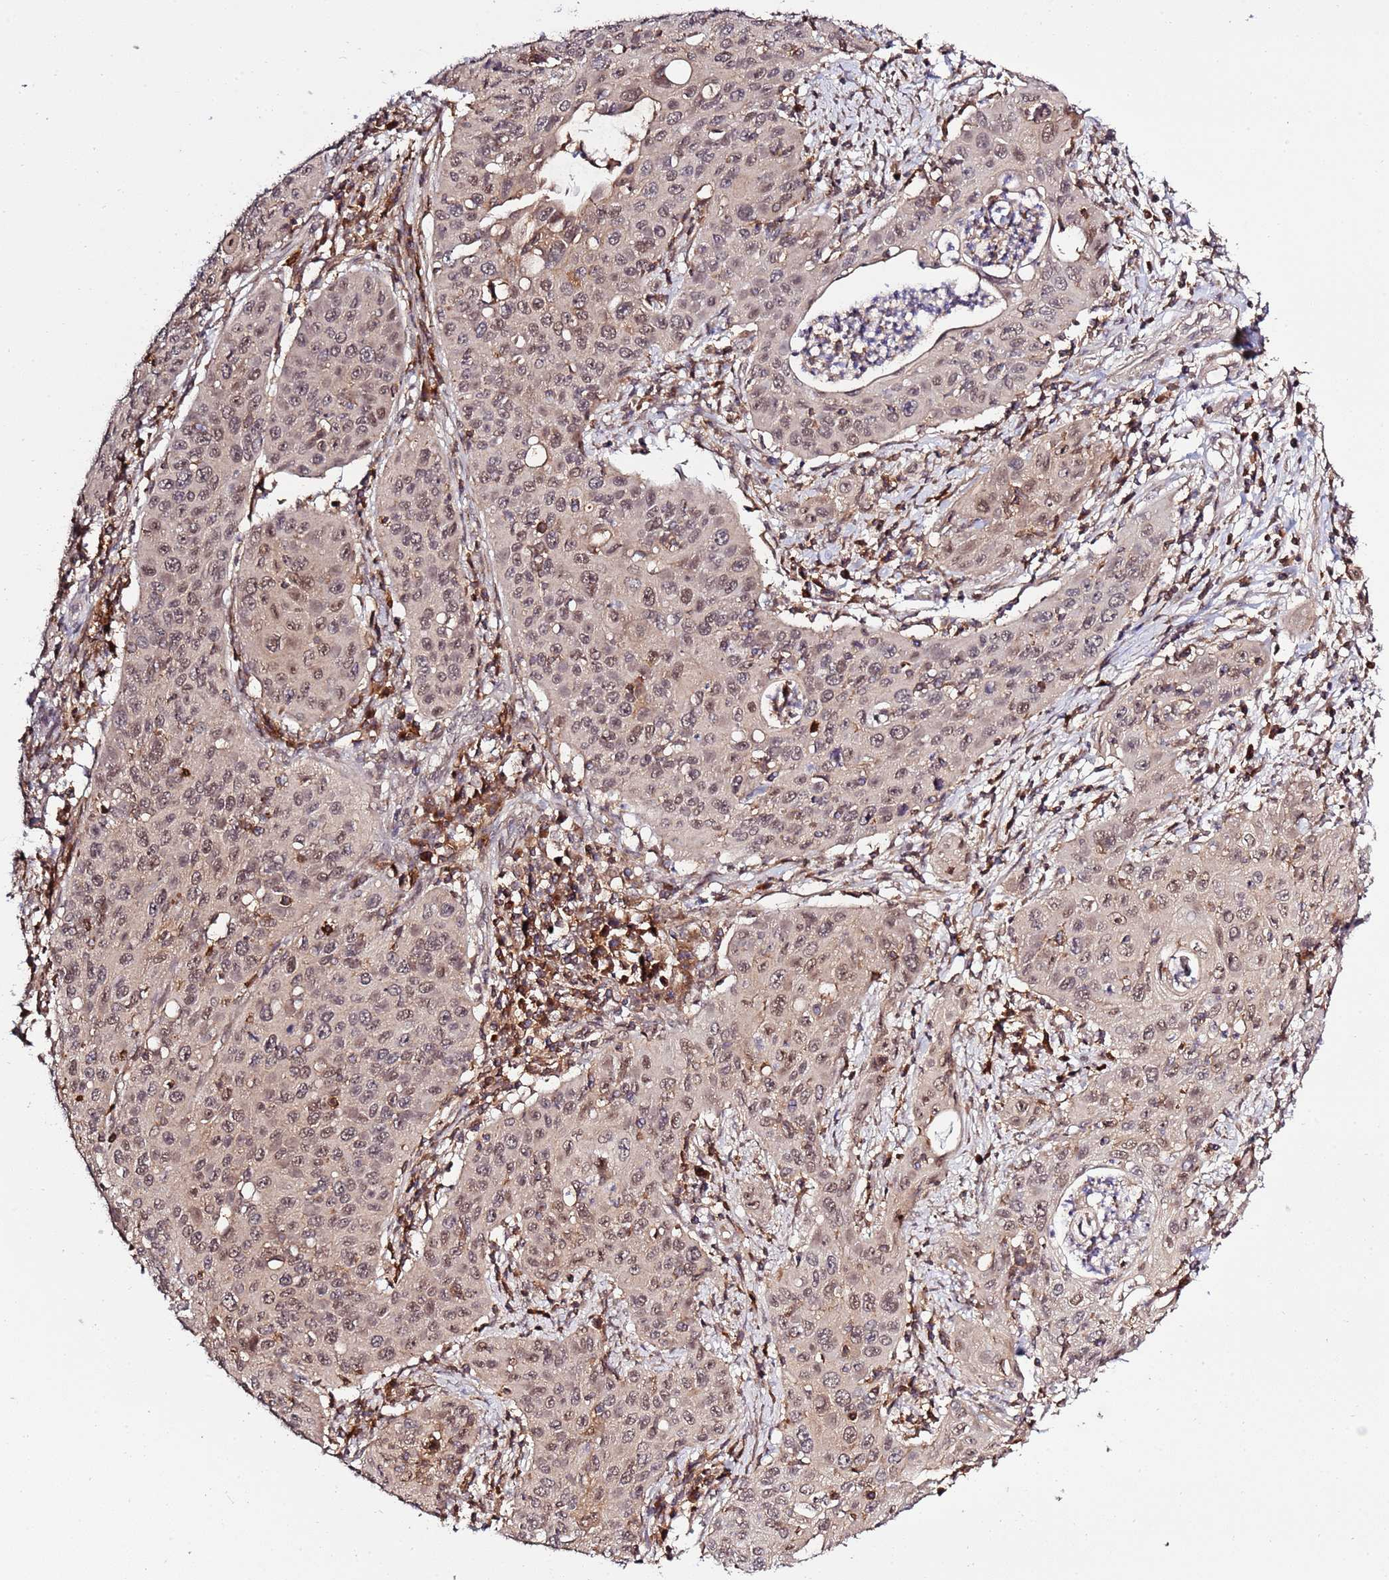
{"staining": {"intensity": "moderate", "quantity": ">75%", "location": "nuclear"}, "tissue": "cervical cancer", "cell_type": "Tumor cells", "image_type": "cancer", "snomed": [{"axis": "morphology", "description": "Squamous cell carcinoma, NOS"}, {"axis": "topography", "description": "Cervix"}], "caption": "This micrograph displays immunohistochemistry (IHC) staining of human squamous cell carcinoma (cervical), with medium moderate nuclear positivity in approximately >75% of tumor cells.", "gene": "ZNF624", "patient": {"sex": "female", "age": 36}}